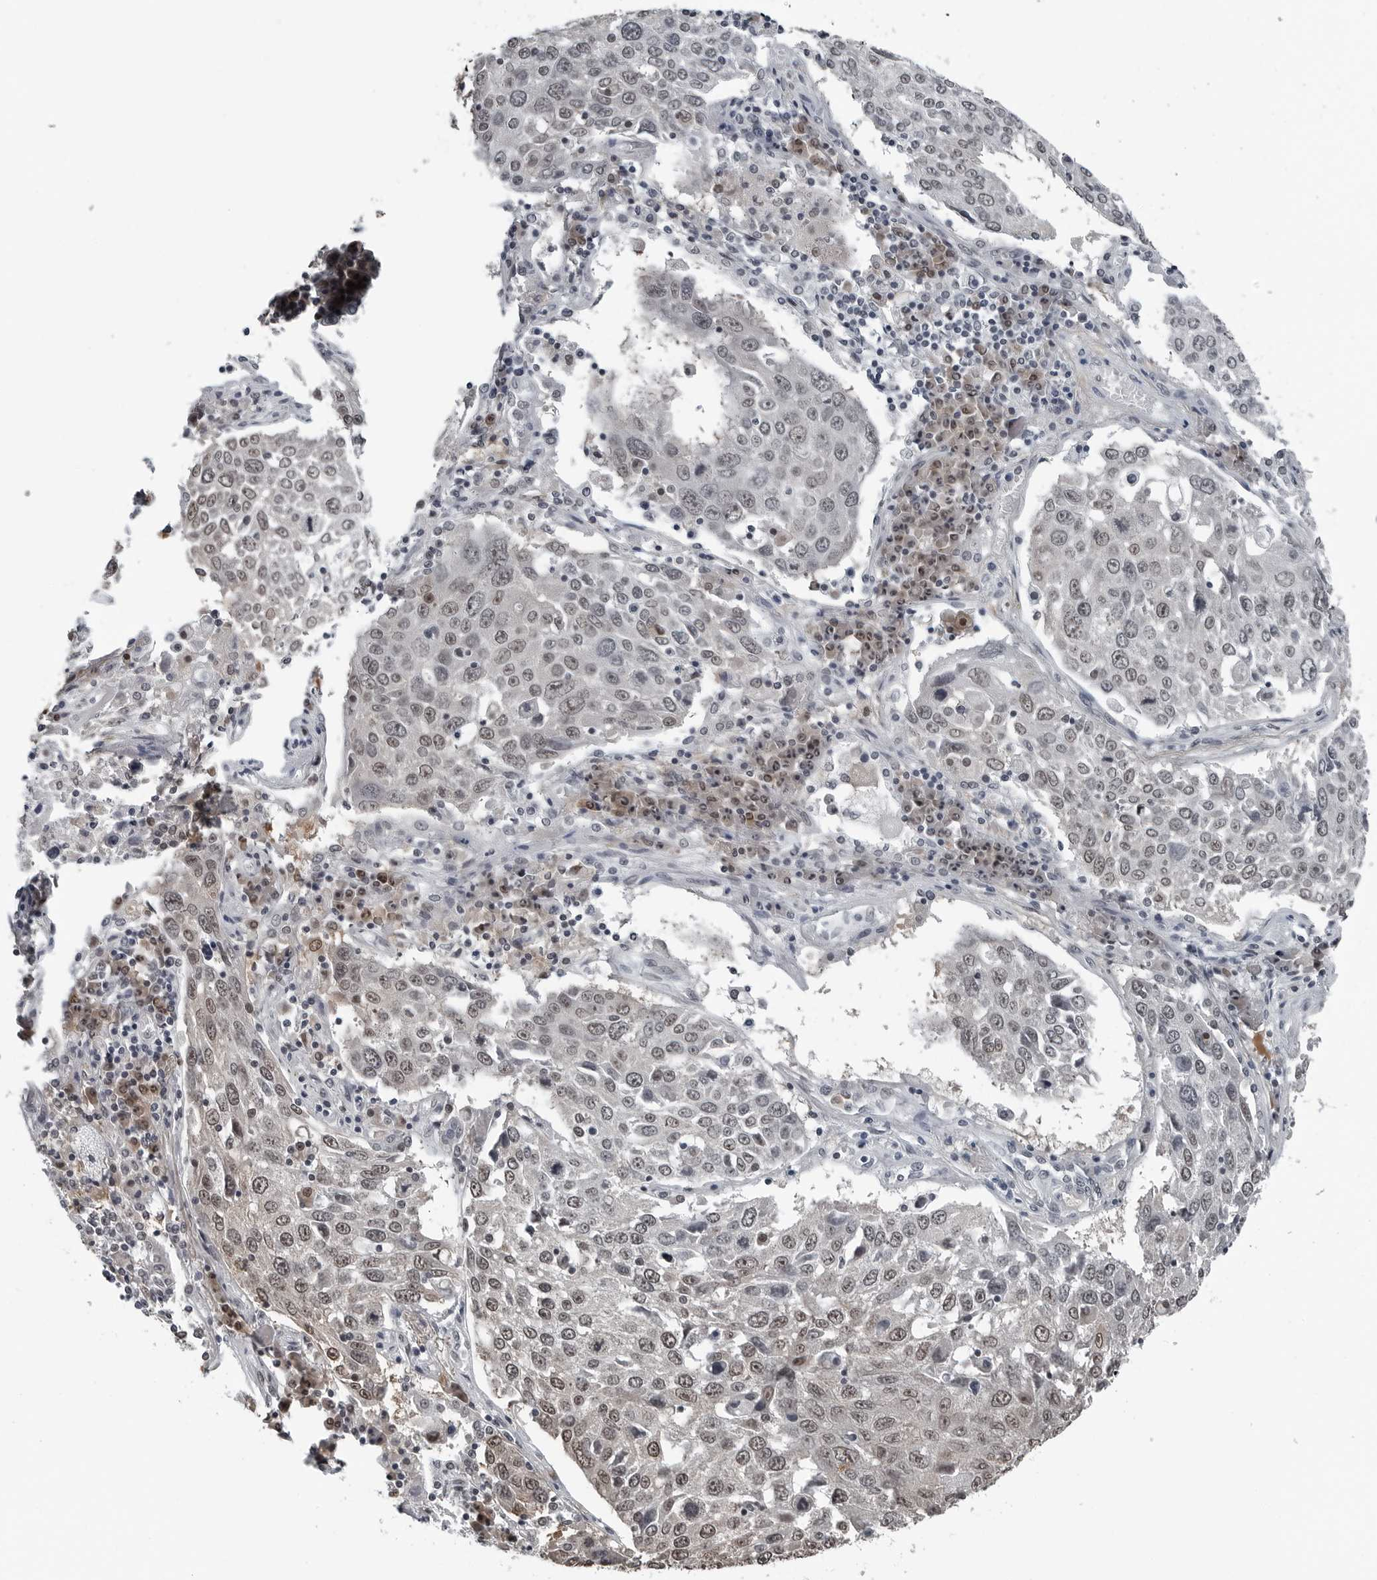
{"staining": {"intensity": "moderate", "quantity": "25%-75%", "location": "nuclear"}, "tissue": "lung cancer", "cell_type": "Tumor cells", "image_type": "cancer", "snomed": [{"axis": "morphology", "description": "Squamous cell carcinoma, NOS"}, {"axis": "topography", "description": "Lung"}], "caption": "There is medium levels of moderate nuclear expression in tumor cells of lung cancer, as demonstrated by immunohistochemical staining (brown color).", "gene": "AKR1A1", "patient": {"sex": "male", "age": 65}}